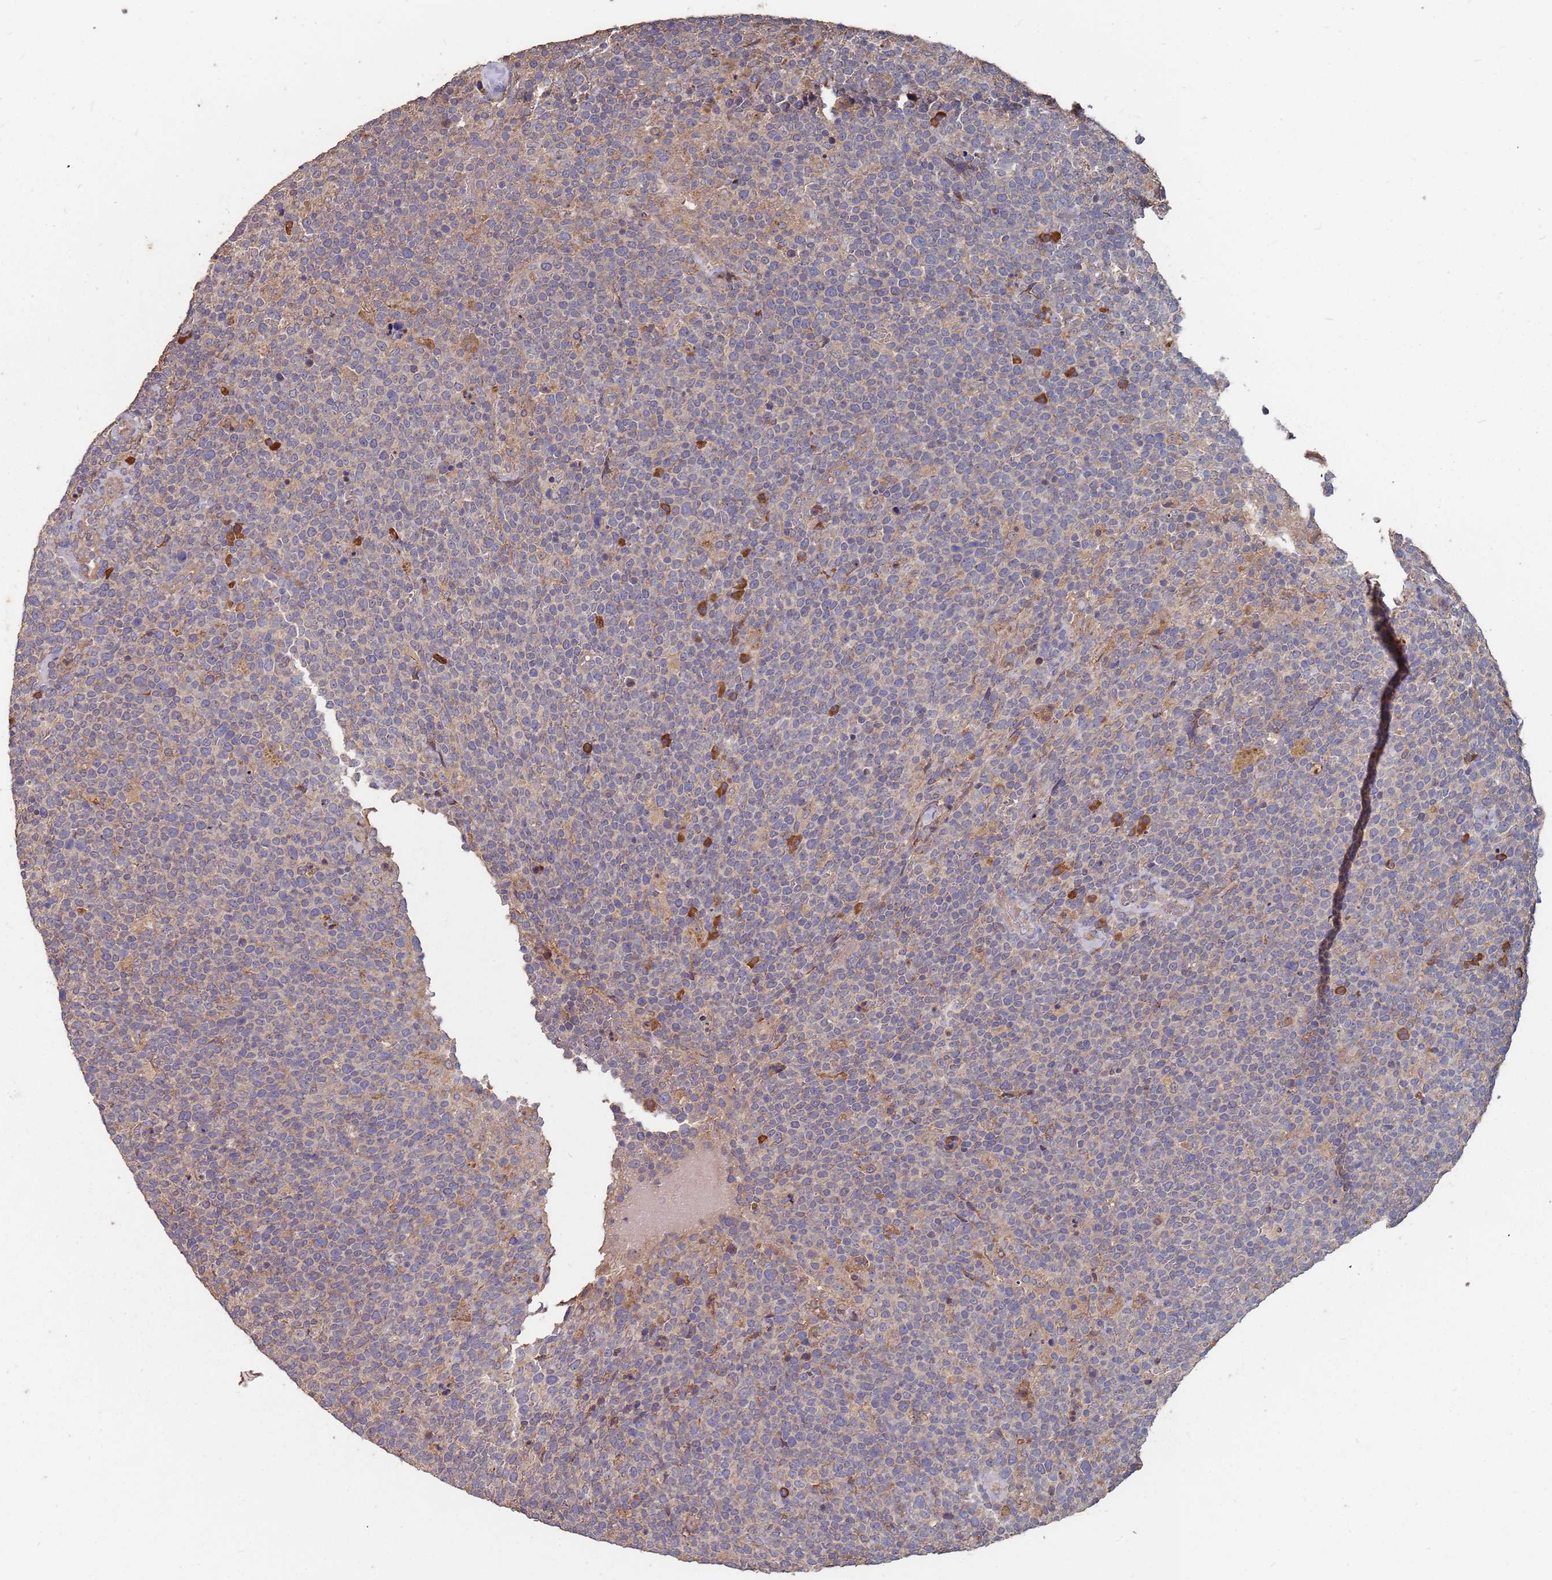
{"staining": {"intensity": "negative", "quantity": "none", "location": "none"}, "tissue": "lymphoma", "cell_type": "Tumor cells", "image_type": "cancer", "snomed": [{"axis": "morphology", "description": "Malignant lymphoma, non-Hodgkin's type, High grade"}, {"axis": "topography", "description": "Lymph node"}], "caption": "Histopathology image shows no significant protein positivity in tumor cells of malignant lymphoma, non-Hodgkin's type (high-grade). (DAB (3,3'-diaminobenzidine) IHC visualized using brightfield microscopy, high magnification).", "gene": "ATG5", "patient": {"sex": "male", "age": 61}}